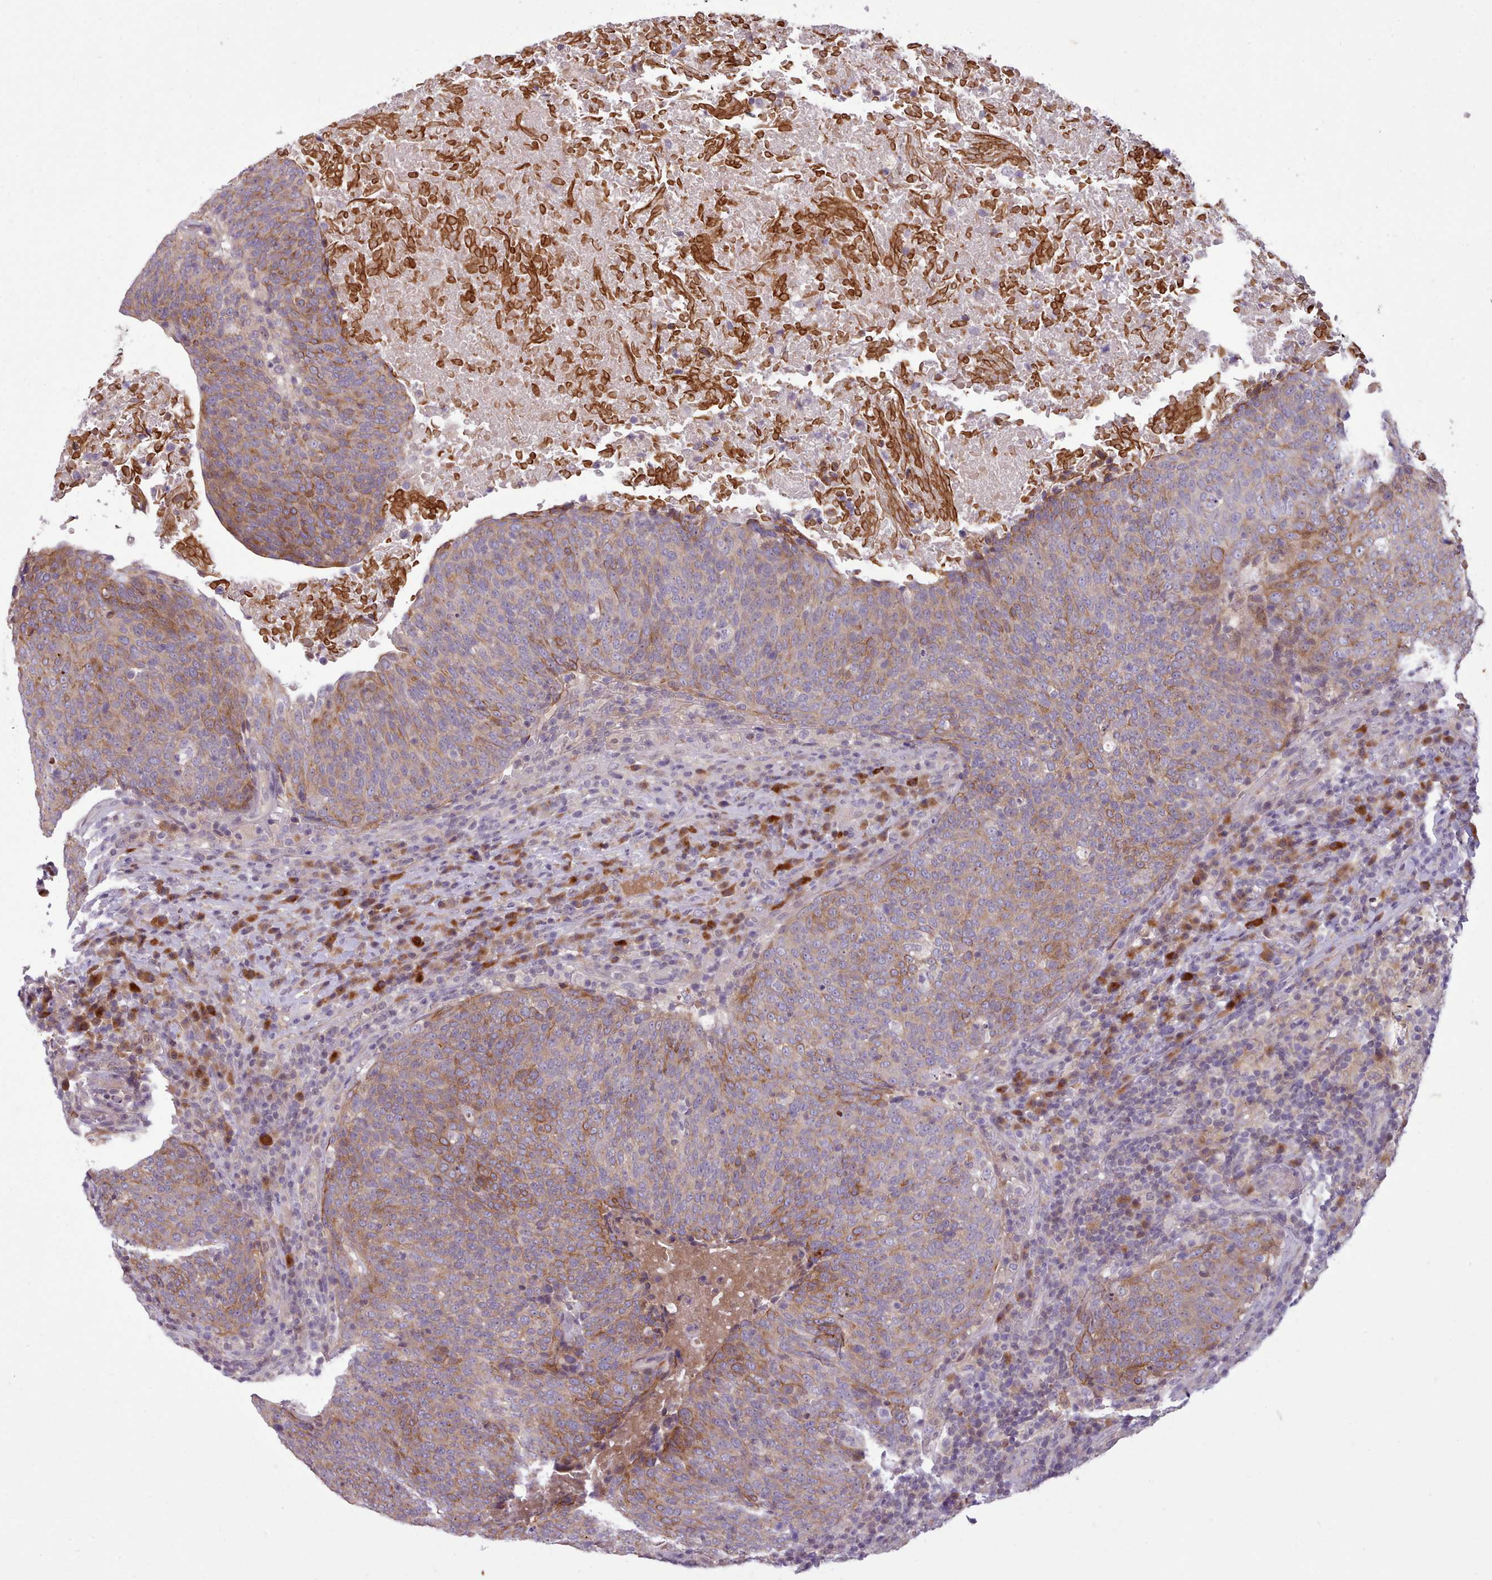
{"staining": {"intensity": "moderate", "quantity": "25%-75%", "location": "cytoplasmic/membranous"}, "tissue": "head and neck cancer", "cell_type": "Tumor cells", "image_type": "cancer", "snomed": [{"axis": "morphology", "description": "Squamous cell carcinoma, NOS"}, {"axis": "morphology", "description": "Squamous cell carcinoma, metastatic, NOS"}, {"axis": "topography", "description": "Lymph node"}, {"axis": "topography", "description": "Head-Neck"}], "caption": "Immunohistochemistry (IHC) of human head and neck squamous cell carcinoma reveals medium levels of moderate cytoplasmic/membranous expression in about 25%-75% of tumor cells. Using DAB (3,3'-diaminobenzidine) (brown) and hematoxylin (blue) stains, captured at high magnification using brightfield microscopy.", "gene": "NMRK1", "patient": {"sex": "male", "age": 62}}